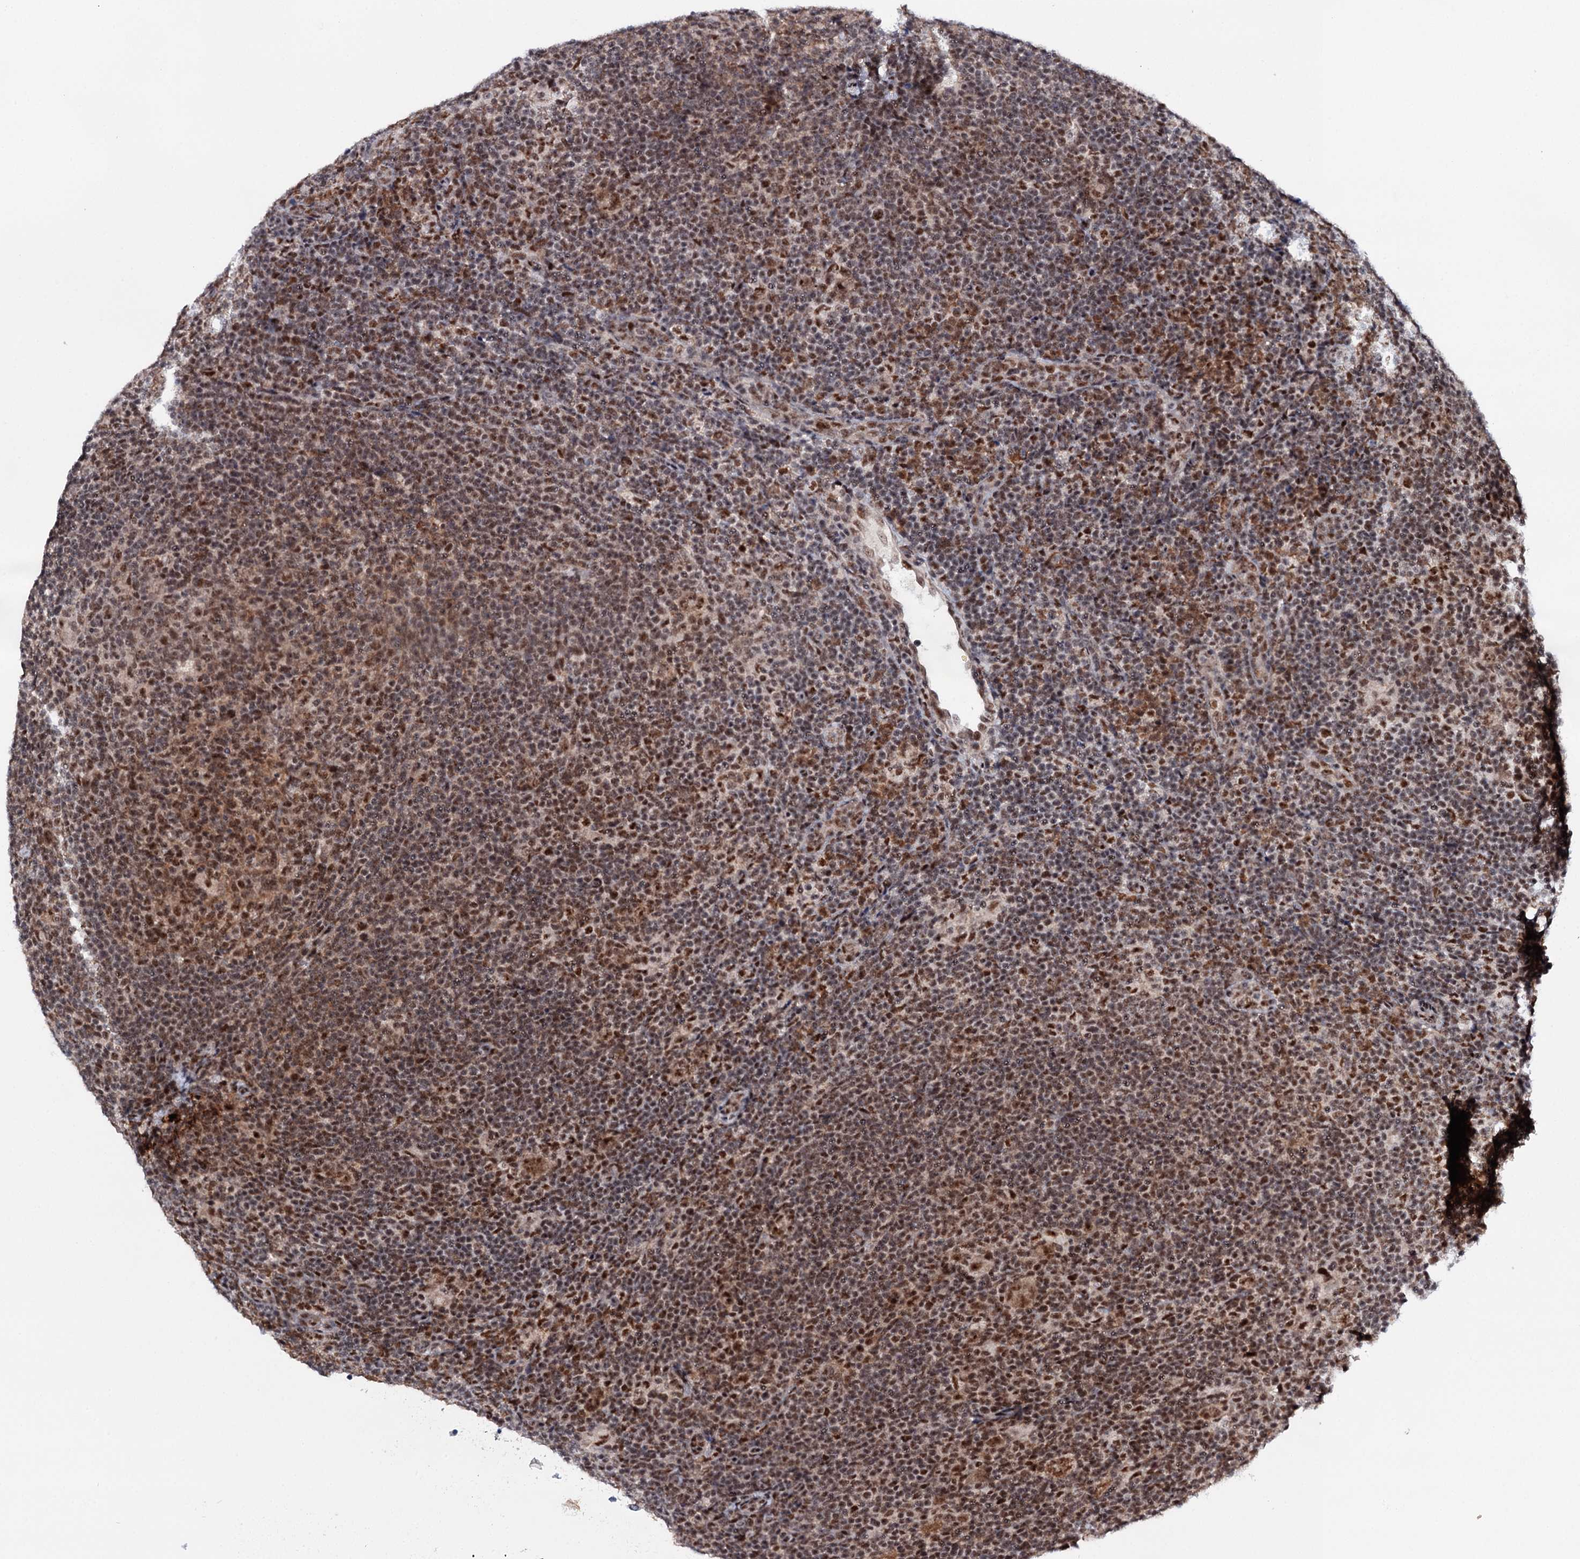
{"staining": {"intensity": "moderate", "quantity": ">75%", "location": "nuclear"}, "tissue": "lymphoma", "cell_type": "Tumor cells", "image_type": "cancer", "snomed": [{"axis": "morphology", "description": "Hodgkin's disease, NOS"}, {"axis": "topography", "description": "Lymph node"}], "caption": "IHC of lymphoma demonstrates medium levels of moderate nuclear expression in approximately >75% of tumor cells.", "gene": "BUD13", "patient": {"sex": "female", "age": 57}}